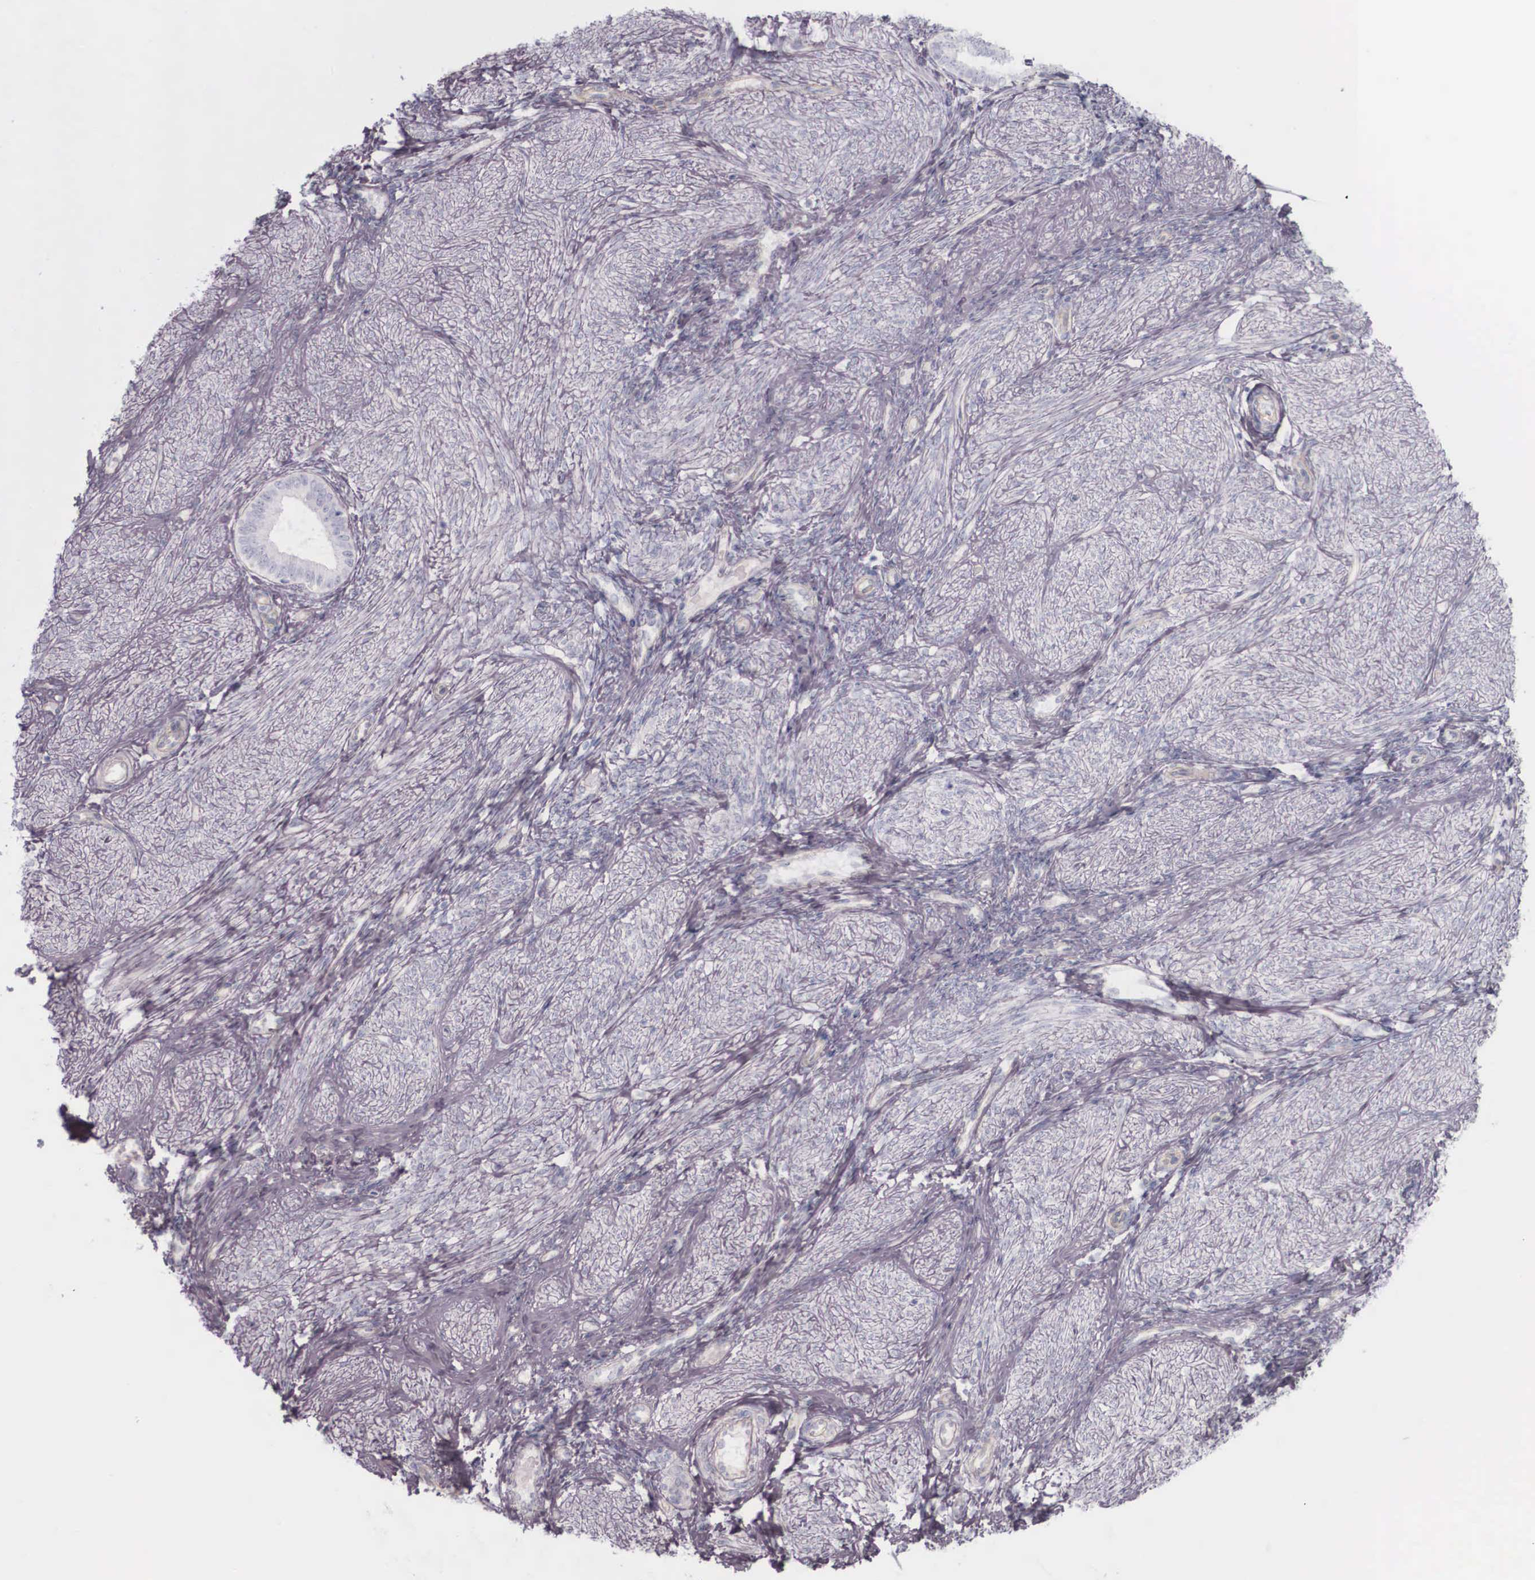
{"staining": {"intensity": "negative", "quantity": "none", "location": "none"}, "tissue": "endometrium", "cell_type": "Cells in endometrial stroma", "image_type": "normal", "snomed": [{"axis": "morphology", "description": "Normal tissue, NOS"}, {"axis": "topography", "description": "Endometrium"}], "caption": "High power microscopy image of an immunohistochemistry (IHC) micrograph of benign endometrium, revealing no significant positivity in cells in endometrial stroma.", "gene": "KRT14", "patient": {"sex": "female", "age": 36}}